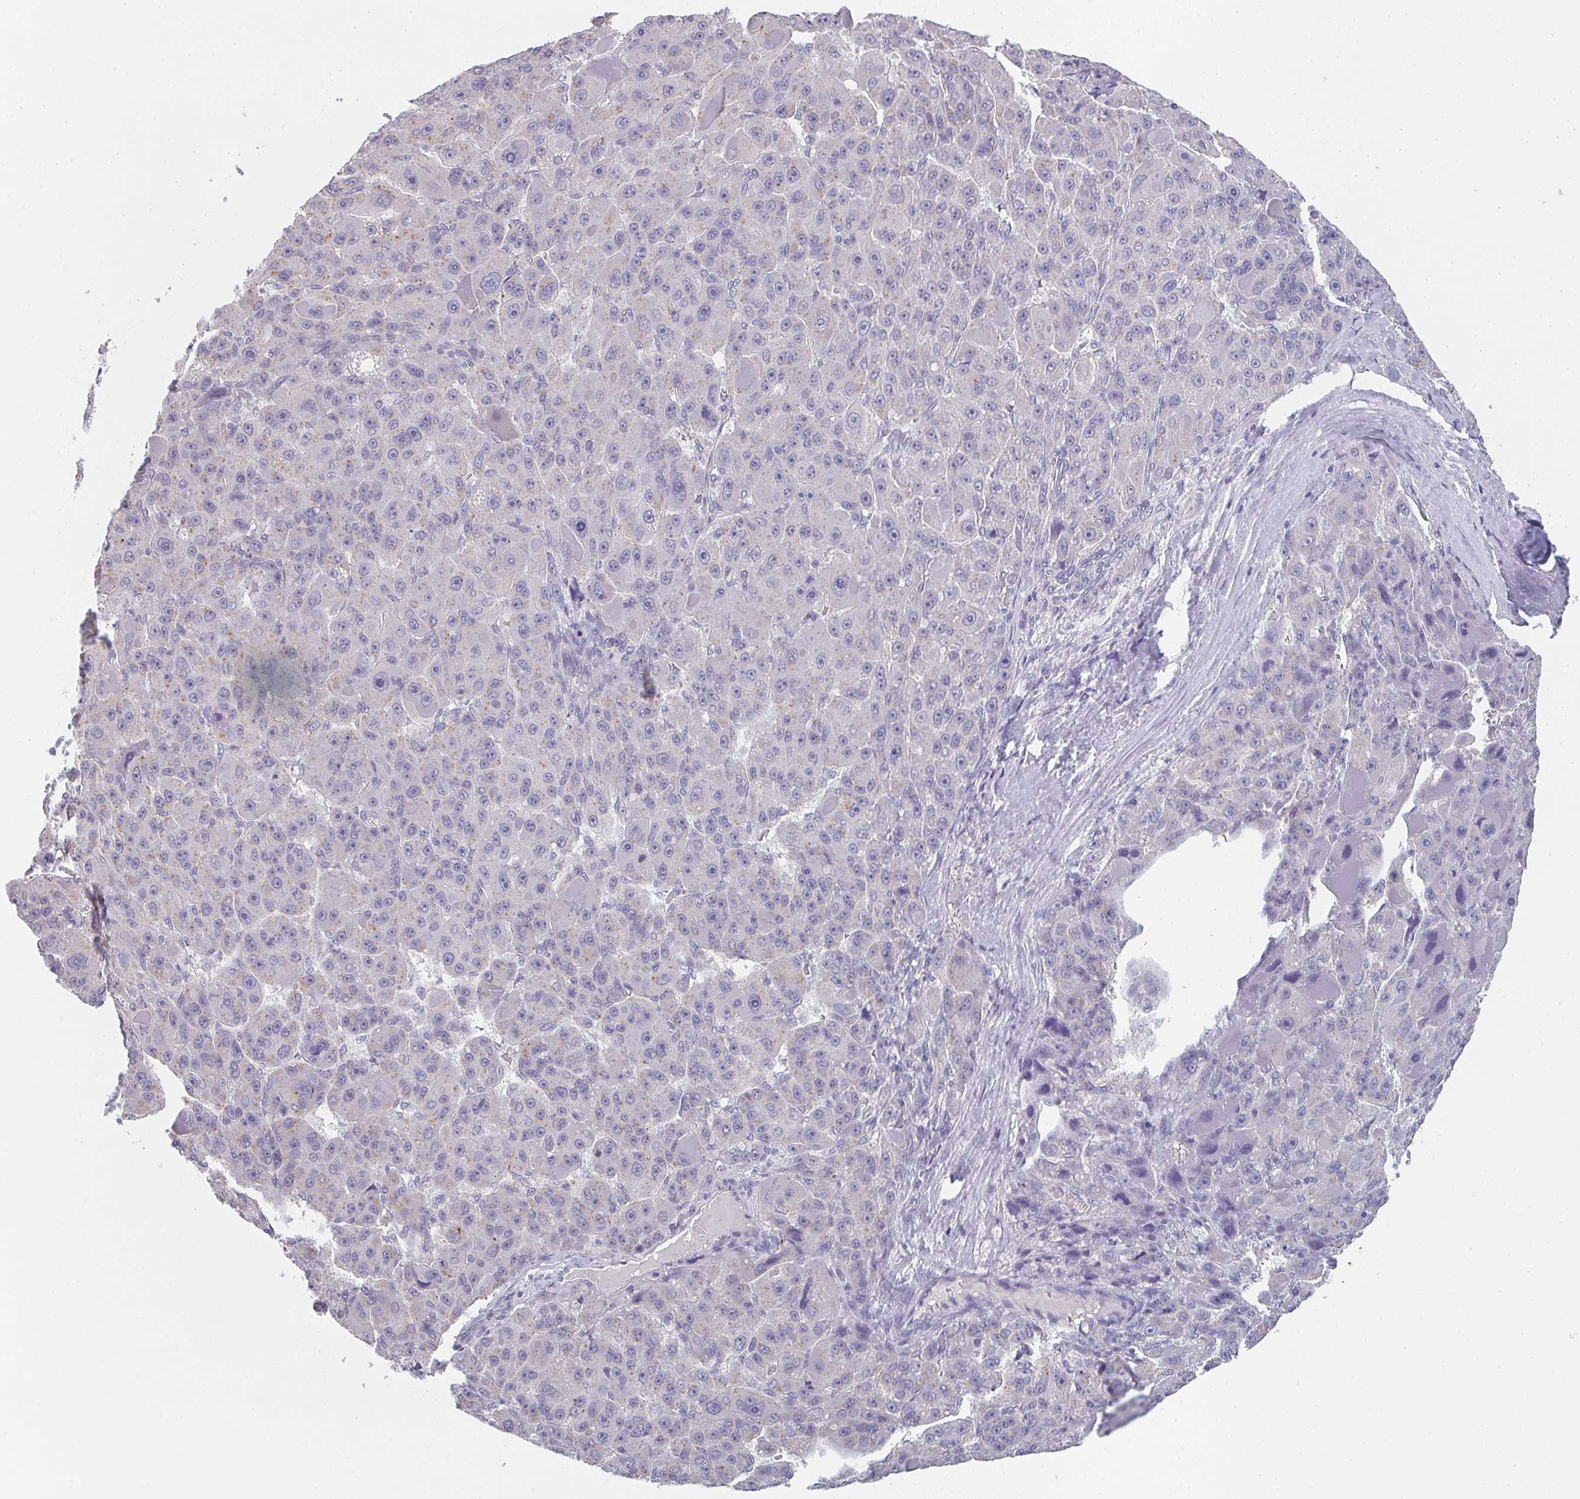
{"staining": {"intensity": "weak", "quantity": "<25%", "location": "cytoplasmic/membranous"}, "tissue": "liver cancer", "cell_type": "Tumor cells", "image_type": "cancer", "snomed": [{"axis": "morphology", "description": "Carcinoma, Hepatocellular, NOS"}, {"axis": "topography", "description": "Liver"}], "caption": "Histopathology image shows no protein expression in tumor cells of liver hepatocellular carcinoma tissue.", "gene": "CHMP5", "patient": {"sex": "male", "age": 76}}